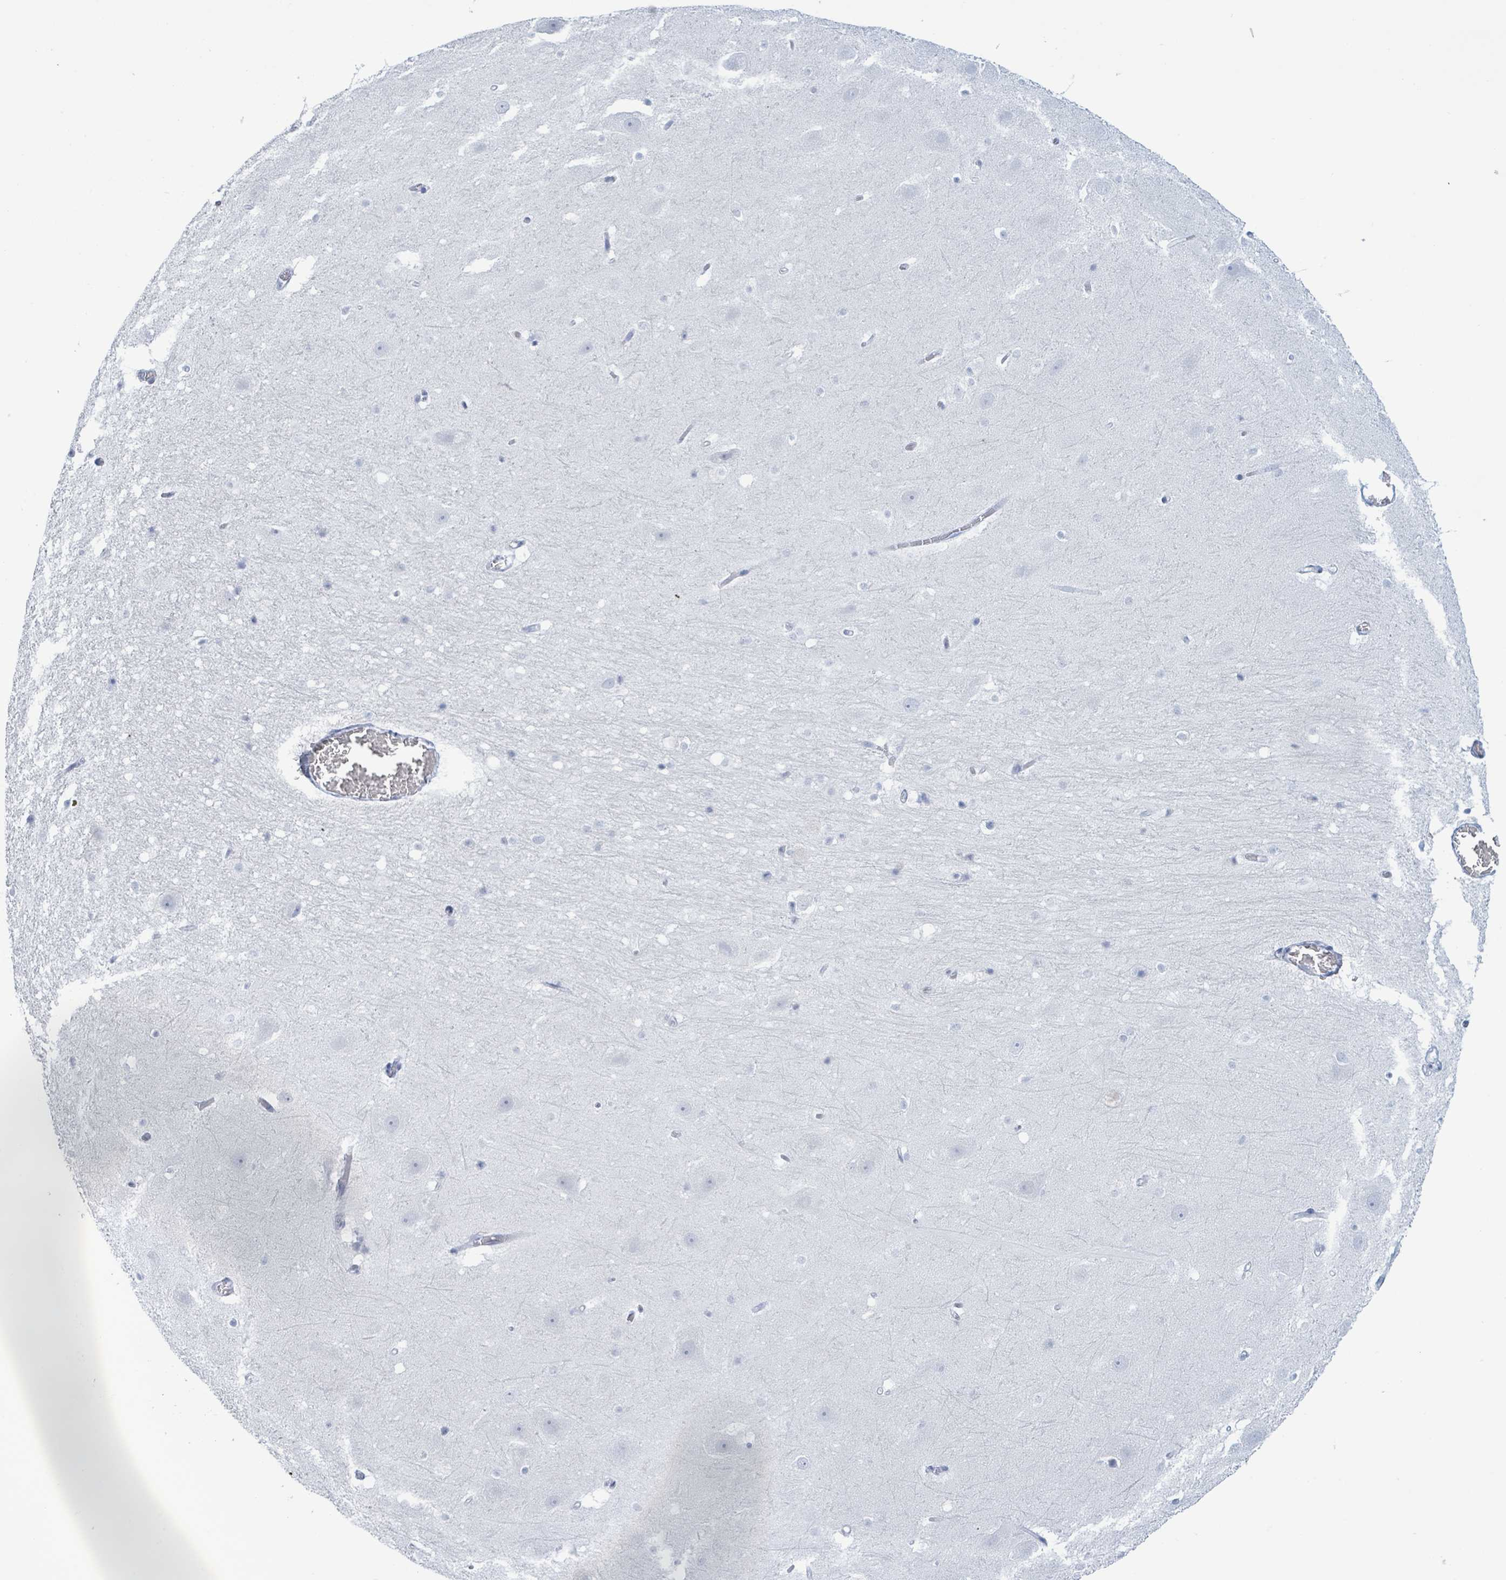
{"staining": {"intensity": "negative", "quantity": "none", "location": "none"}, "tissue": "hippocampus", "cell_type": "Glial cells", "image_type": "normal", "snomed": [{"axis": "morphology", "description": "Normal tissue, NOS"}, {"axis": "topography", "description": "Hippocampus"}], "caption": "Glial cells are negative for protein expression in normal human hippocampus. (DAB (3,3'-diaminobenzidine) IHC, high magnification).", "gene": "KRT8", "patient": {"sex": "male", "age": 37}}